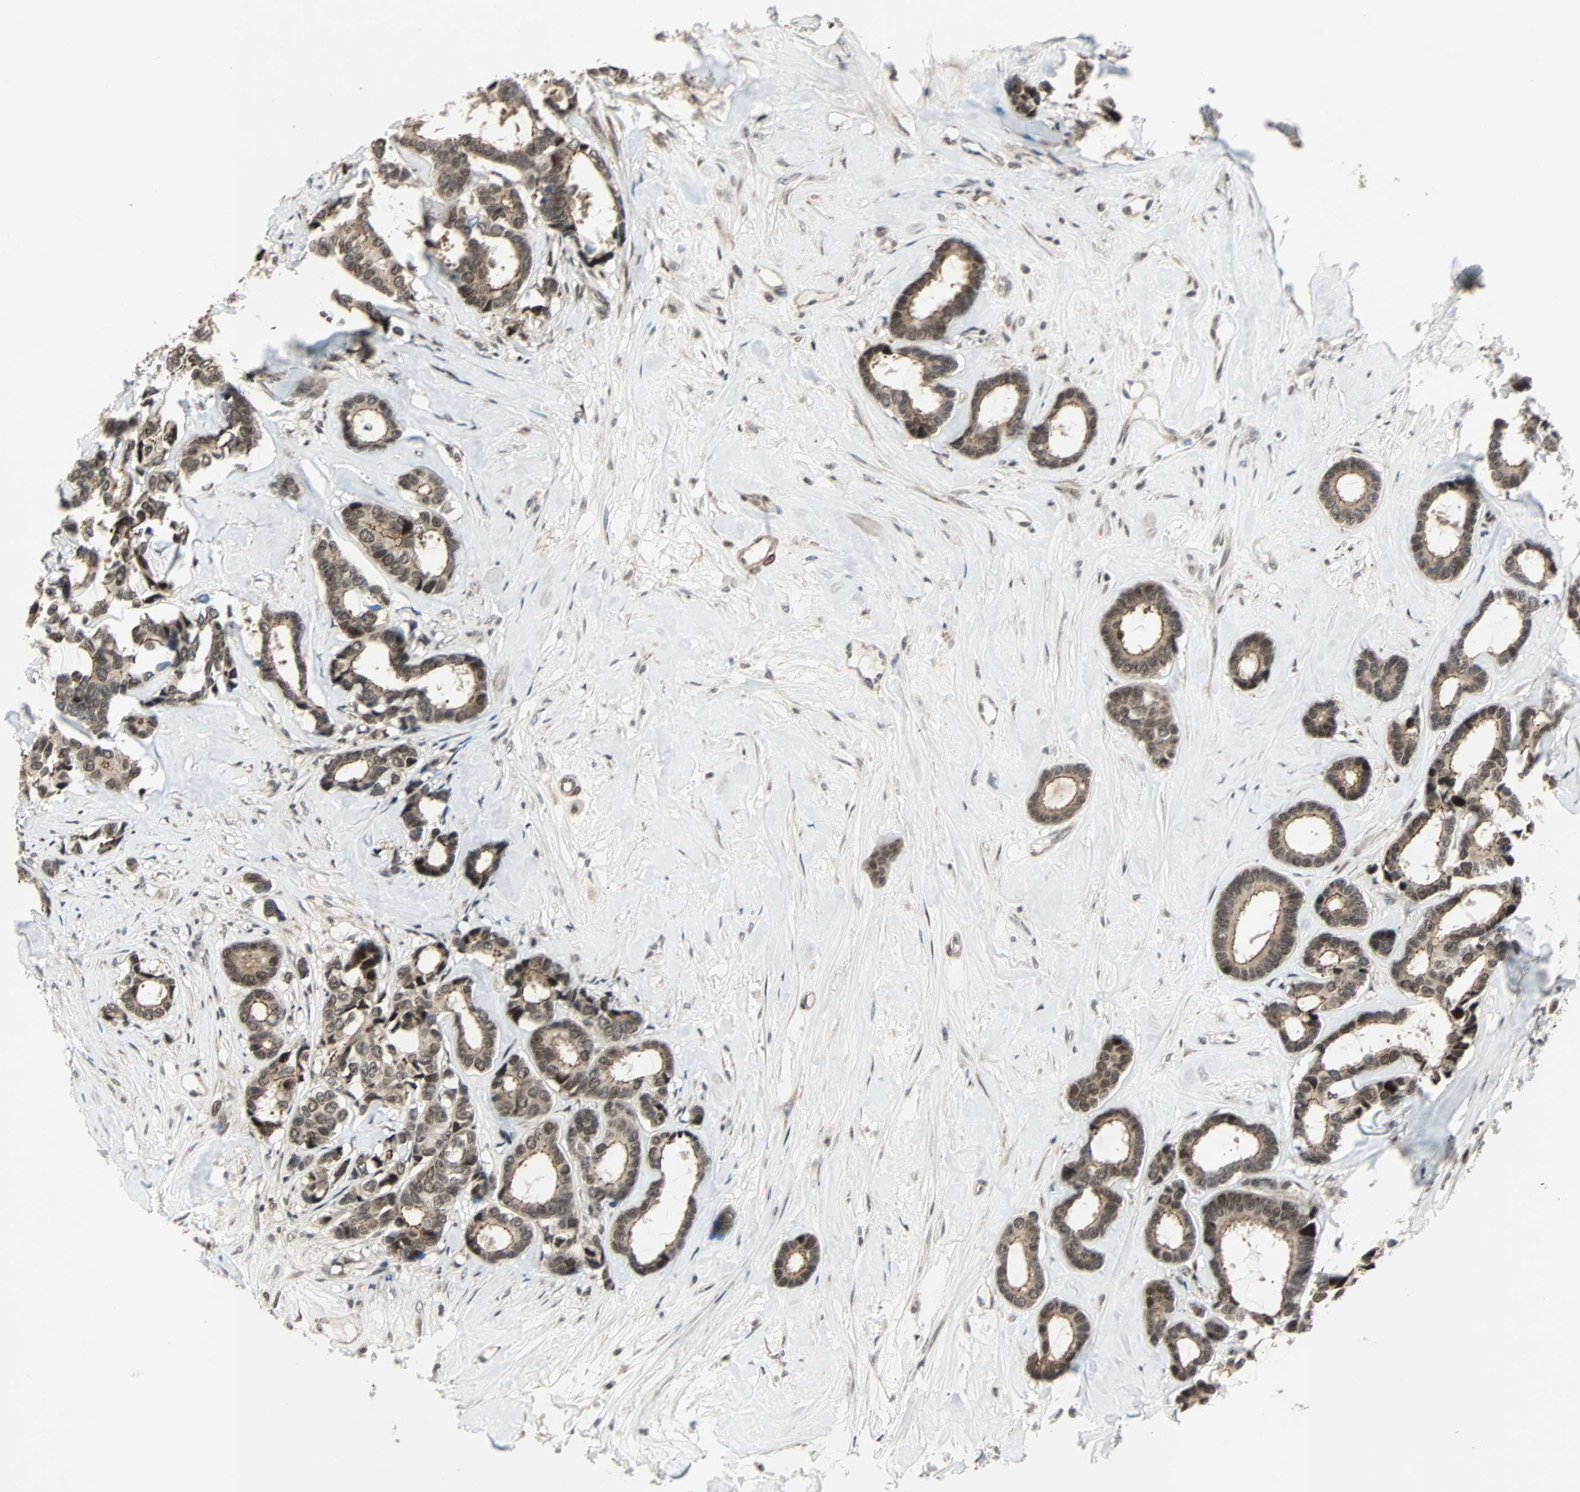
{"staining": {"intensity": "moderate", "quantity": ">75%", "location": "cytoplasmic/membranous,nuclear"}, "tissue": "breast cancer", "cell_type": "Tumor cells", "image_type": "cancer", "snomed": [{"axis": "morphology", "description": "Duct carcinoma"}, {"axis": "topography", "description": "Breast"}], "caption": "IHC (DAB (3,3'-diaminobenzidine)) staining of breast cancer displays moderate cytoplasmic/membranous and nuclear protein staining in approximately >75% of tumor cells.", "gene": "CBX4", "patient": {"sex": "female", "age": 87}}